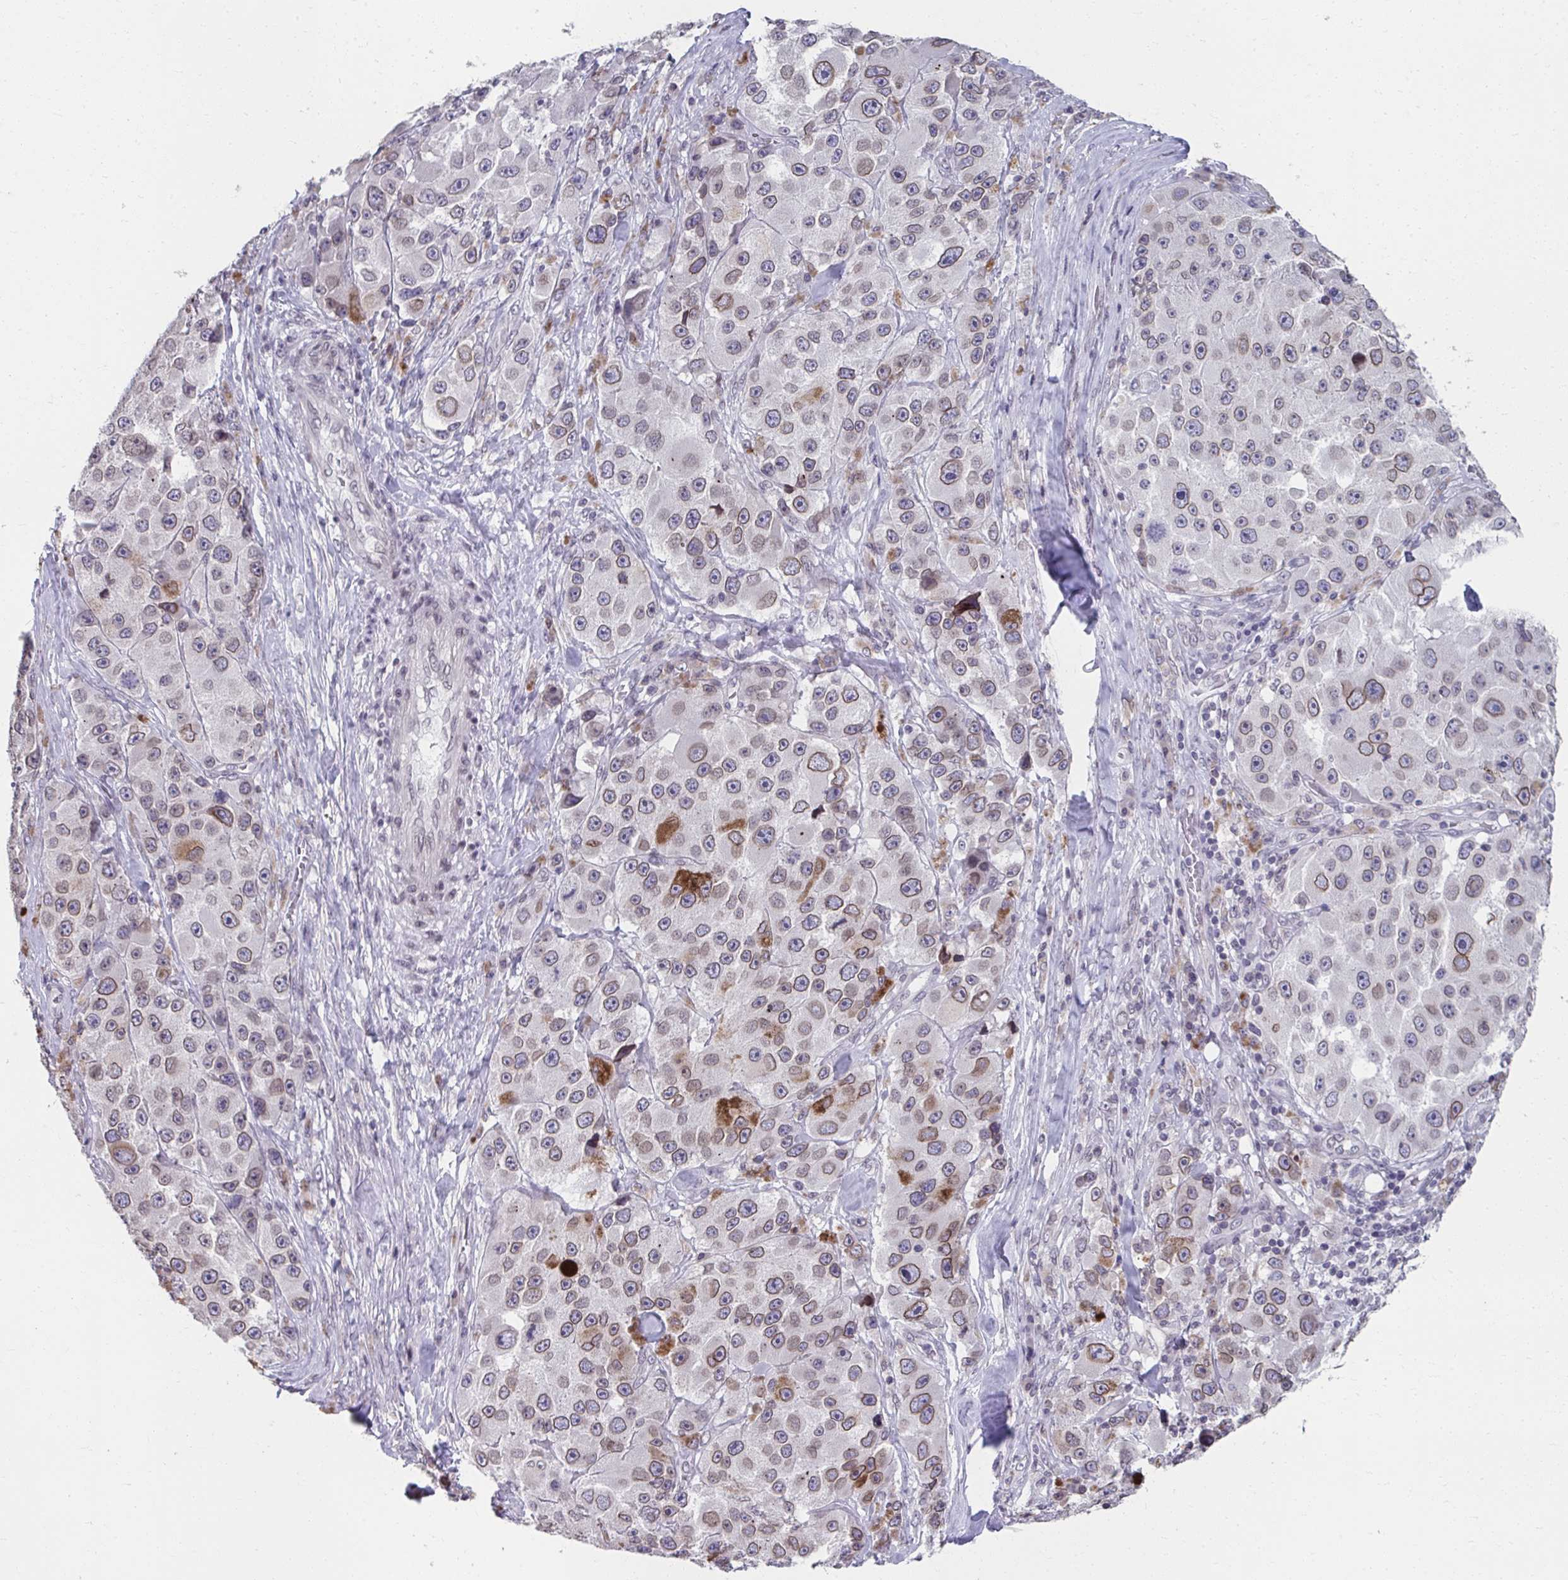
{"staining": {"intensity": "moderate", "quantity": "<25%", "location": "cytoplasmic/membranous,nuclear"}, "tissue": "melanoma", "cell_type": "Tumor cells", "image_type": "cancer", "snomed": [{"axis": "morphology", "description": "Malignant melanoma, Metastatic site"}, {"axis": "topography", "description": "Lymph node"}], "caption": "Malignant melanoma (metastatic site) tissue exhibits moderate cytoplasmic/membranous and nuclear staining in about <25% of tumor cells, visualized by immunohistochemistry.", "gene": "NUP133", "patient": {"sex": "male", "age": 62}}